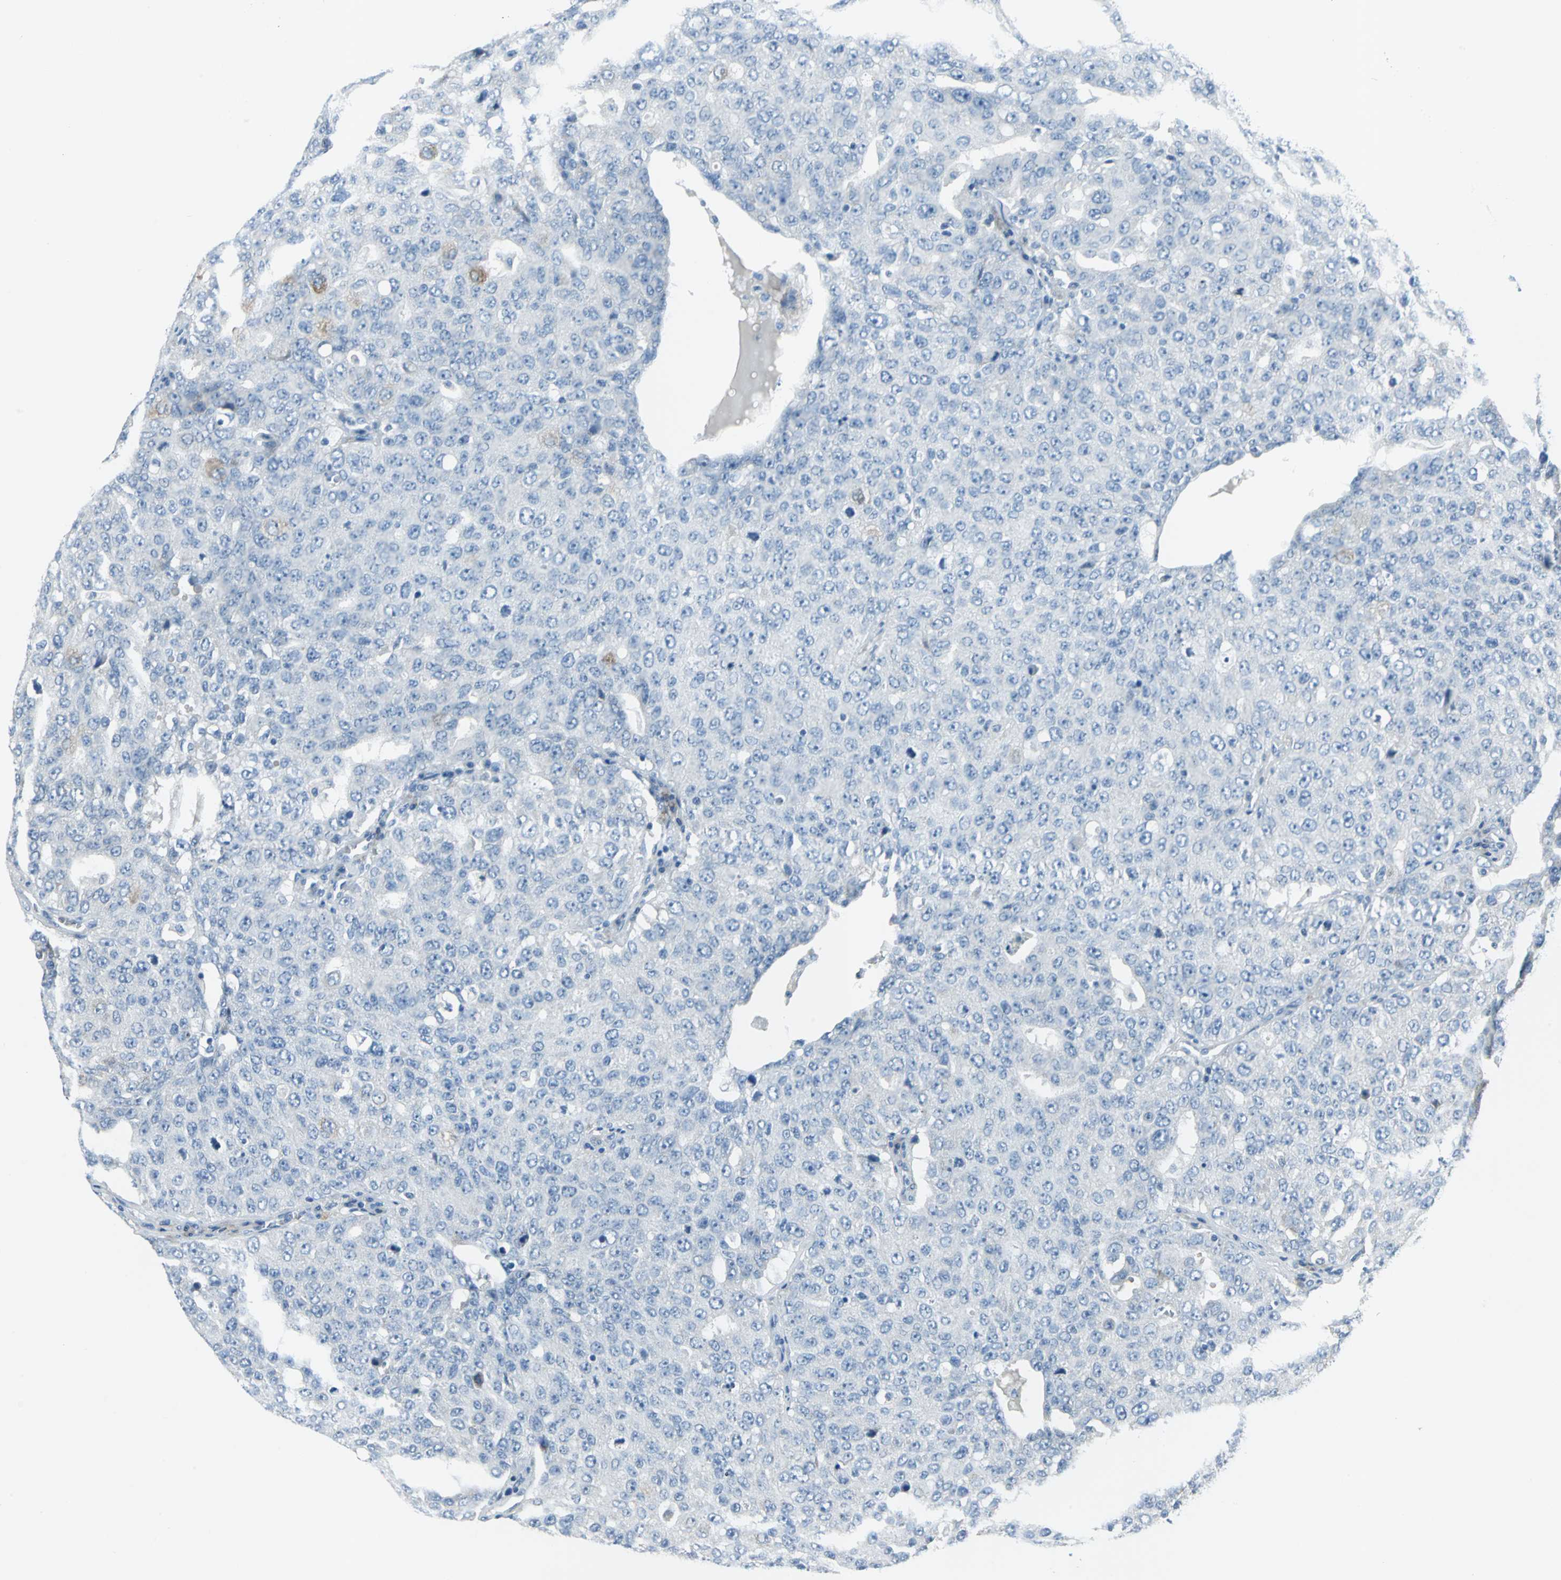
{"staining": {"intensity": "negative", "quantity": "none", "location": "none"}, "tissue": "ovarian cancer", "cell_type": "Tumor cells", "image_type": "cancer", "snomed": [{"axis": "morphology", "description": "Carcinoma, endometroid"}, {"axis": "topography", "description": "Ovary"}], "caption": "Tumor cells show no significant positivity in ovarian endometroid carcinoma.", "gene": "DNAI2", "patient": {"sex": "female", "age": 62}}